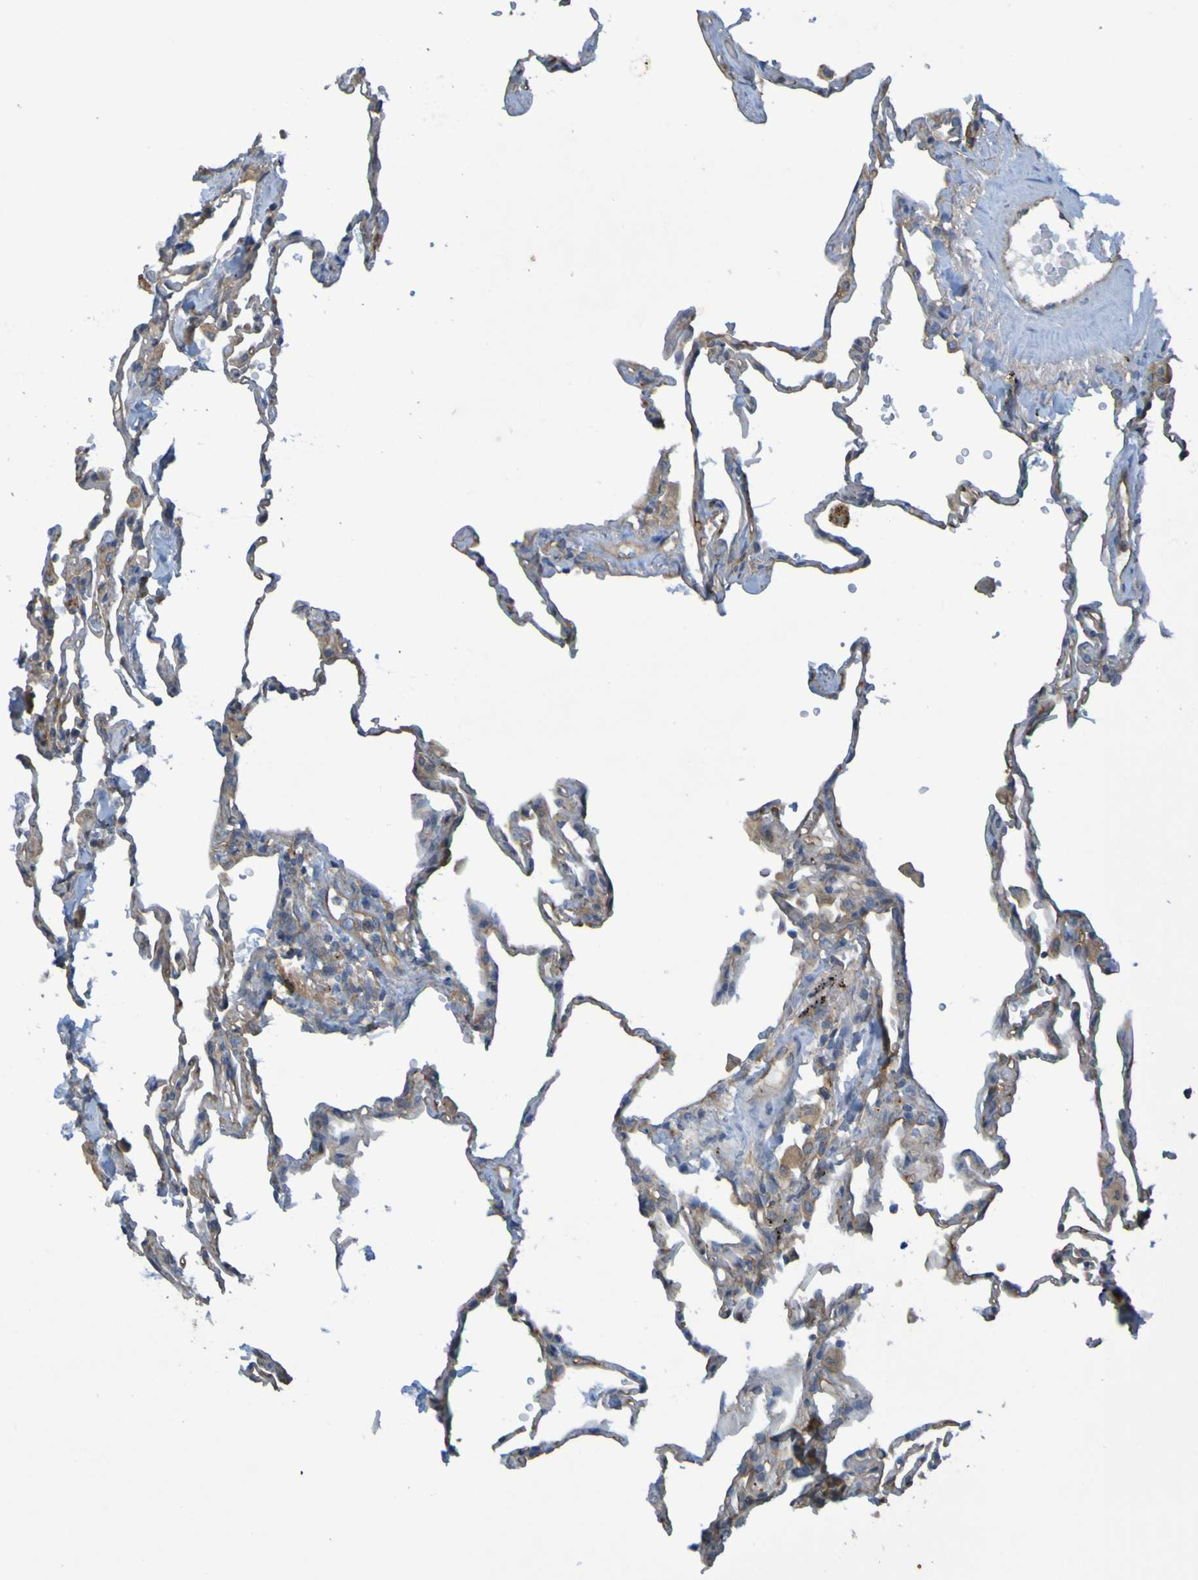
{"staining": {"intensity": "weak", "quantity": "25%-75%", "location": "cytoplasmic/membranous"}, "tissue": "lung", "cell_type": "Alveolar cells", "image_type": "normal", "snomed": [{"axis": "morphology", "description": "Normal tissue, NOS"}, {"axis": "topography", "description": "Lung"}], "caption": "Immunohistochemical staining of normal human lung exhibits 25%-75% levels of weak cytoplasmic/membranous protein staining in approximately 25%-75% of alveolar cells.", "gene": "DNAJC4", "patient": {"sex": "male", "age": 59}}